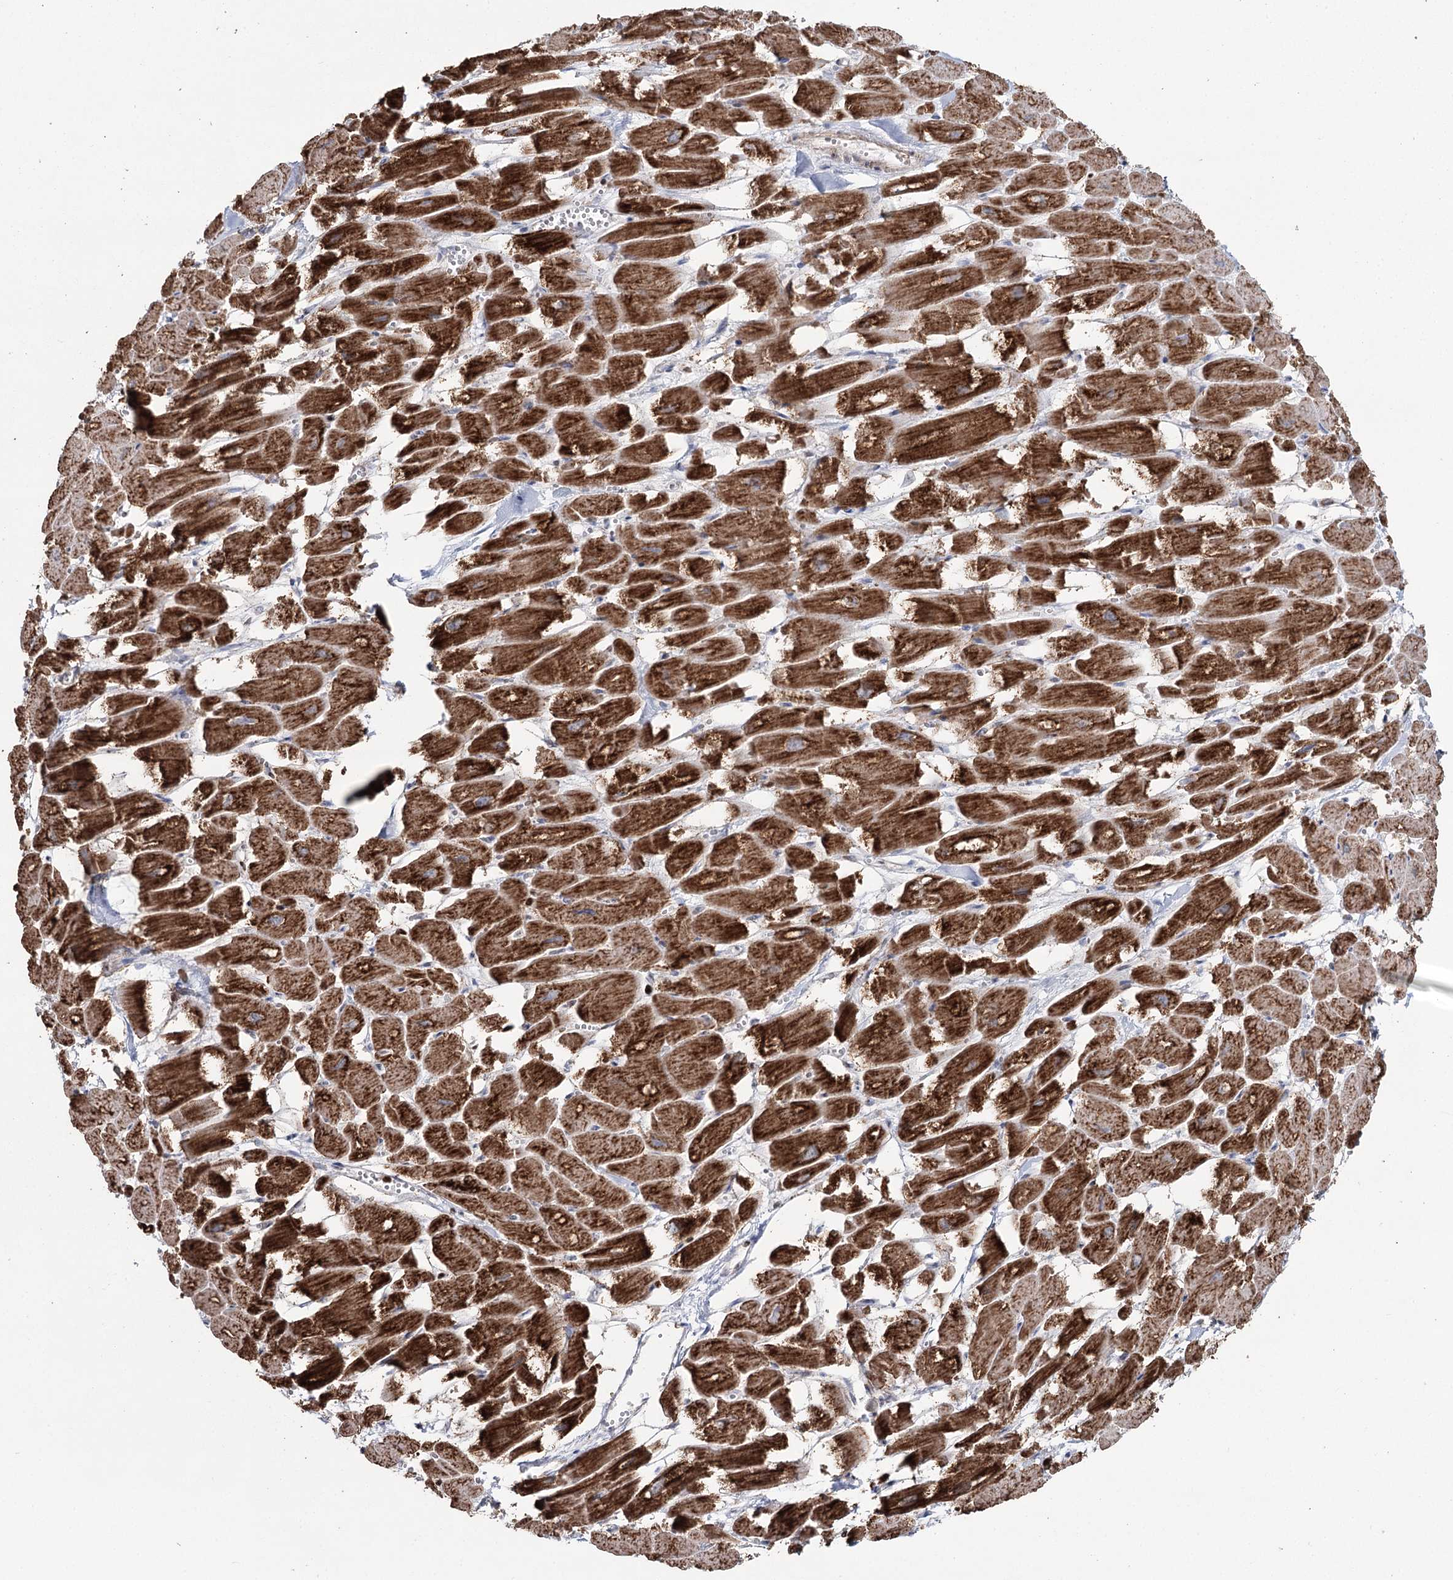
{"staining": {"intensity": "strong", "quantity": ">75%", "location": "cytoplasmic/membranous"}, "tissue": "heart muscle", "cell_type": "Cardiomyocytes", "image_type": "normal", "snomed": [{"axis": "morphology", "description": "Normal tissue, NOS"}, {"axis": "topography", "description": "Heart"}], "caption": "IHC (DAB) staining of unremarkable human heart muscle demonstrates strong cytoplasmic/membranous protein staining in about >75% of cardiomyocytes. Using DAB (brown) and hematoxylin (blue) stains, captured at high magnification using brightfield microscopy.", "gene": "PDHX", "patient": {"sex": "male", "age": 54}}